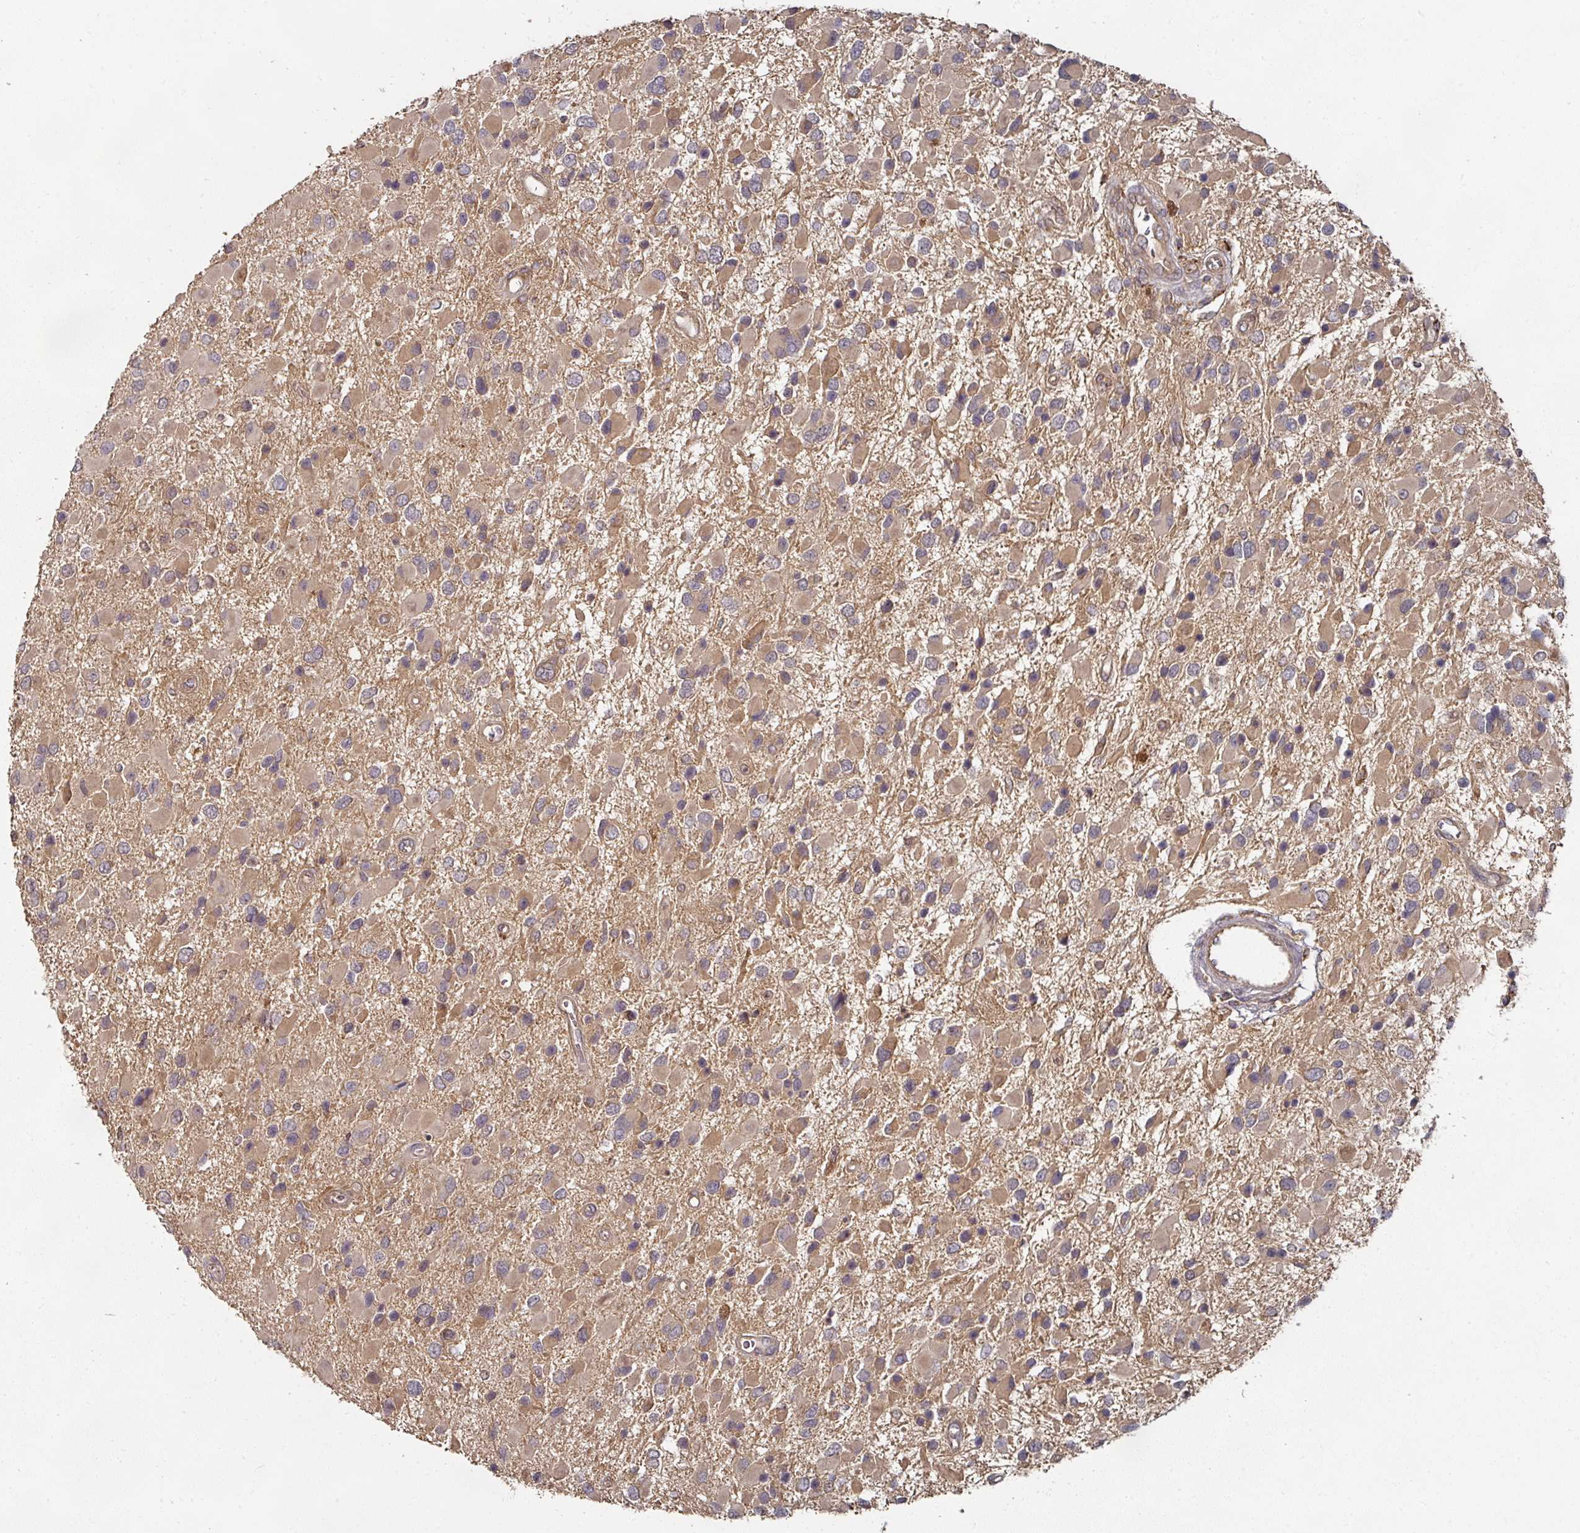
{"staining": {"intensity": "moderate", "quantity": ">75%", "location": "cytoplasmic/membranous"}, "tissue": "glioma", "cell_type": "Tumor cells", "image_type": "cancer", "snomed": [{"axis": "morphology", "description": "Glioma, malignant, High grade"}, {"axis": "topography", "description": "Brain"}], "caption": "Immunohistochemical staining of malignant glioma (high-grade) shows medium levels of moderate cytoplasmic/membranous positivity in approximately >75% of tumor cells.", "gene": "CEP95", "patient": {"sex": "male", "age": 53}}